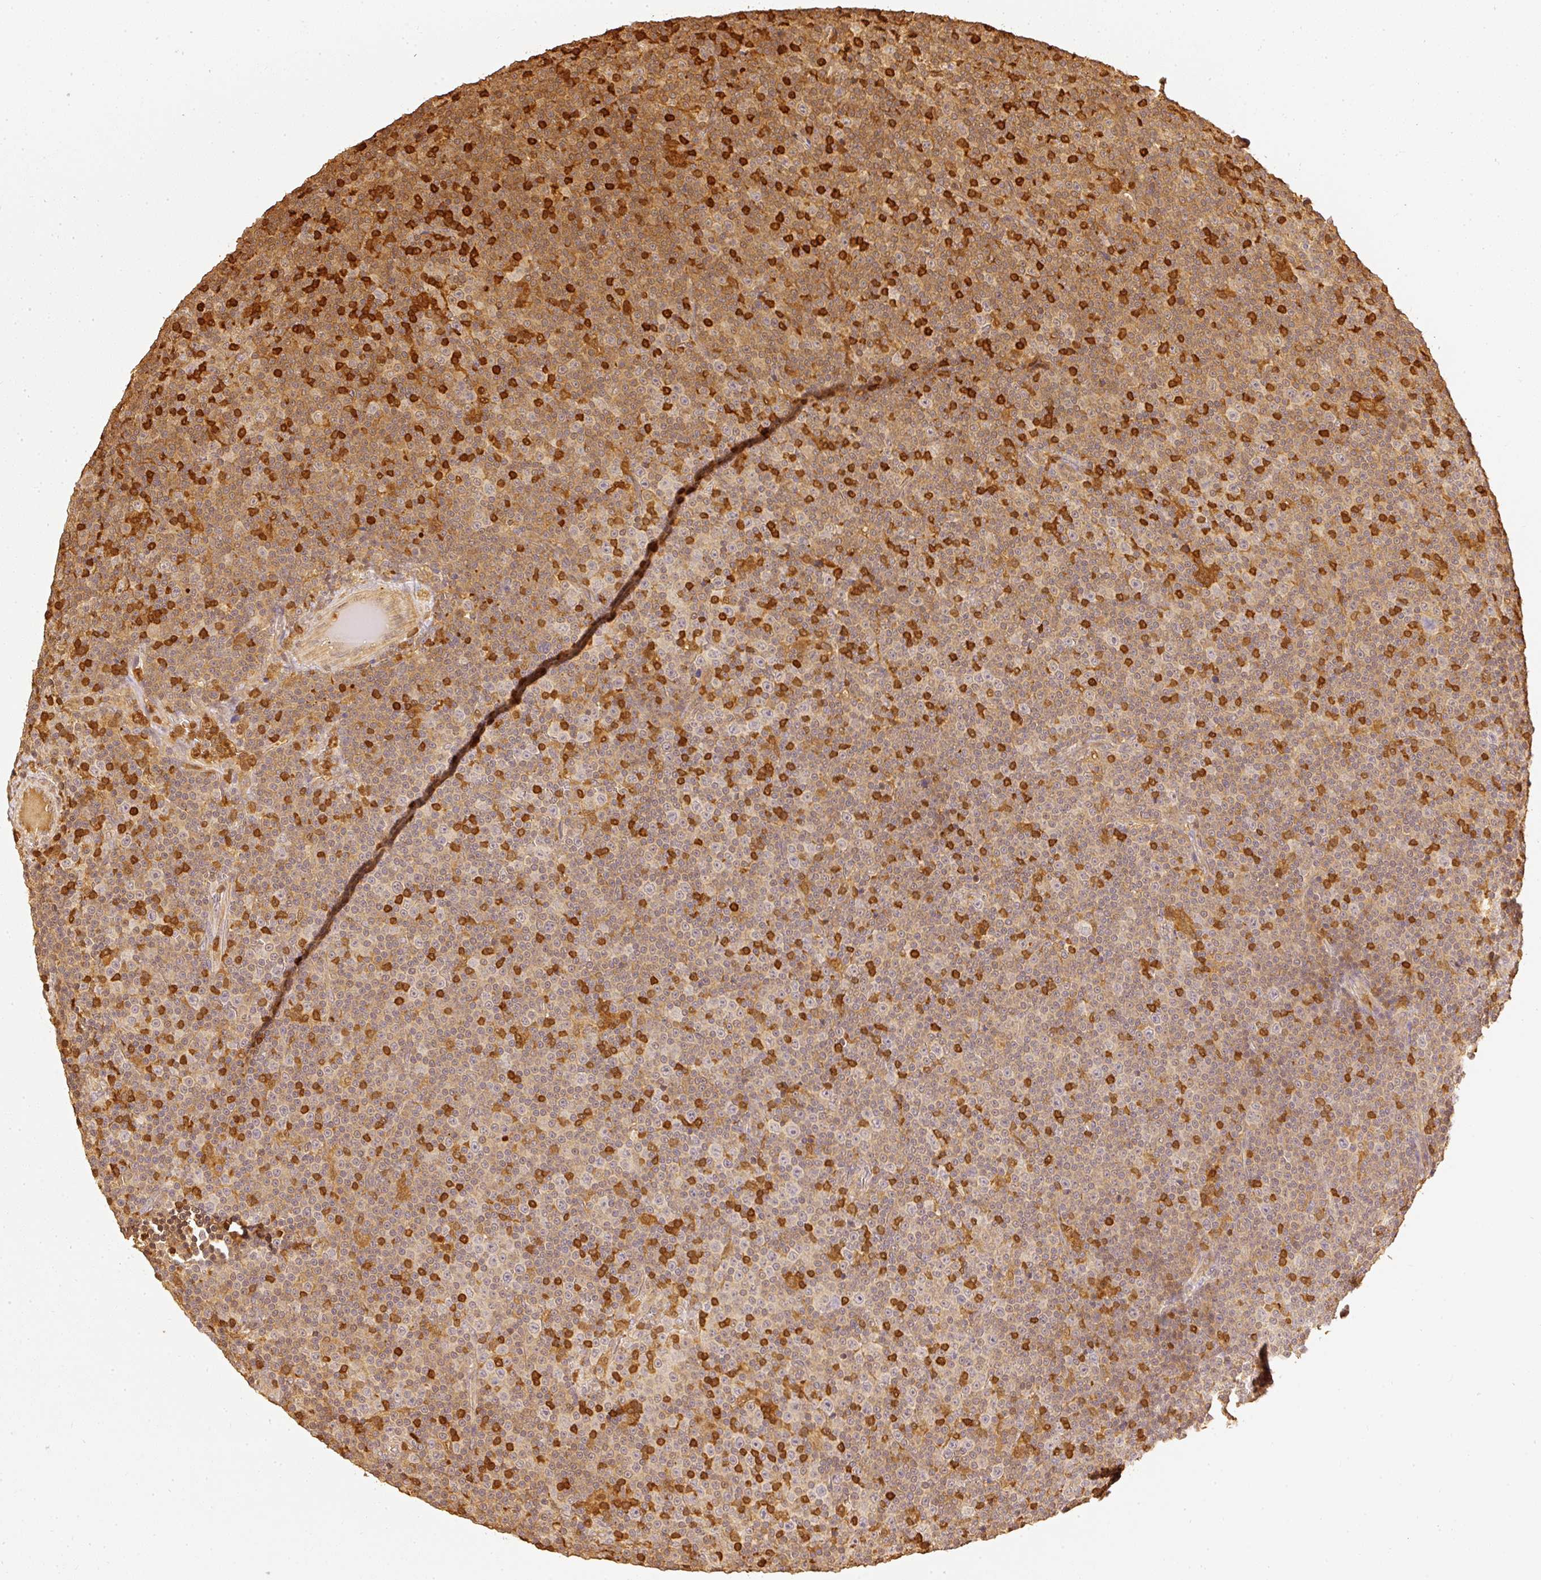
{"staining": {"intensity": "weak", "quantity": "25%-75%", "location": "cytoplasmic/membranous"}, "tissue": "lymphoma", "cell_type": "Tumor cells", "image_type": "cancer", "snomed": [{"axis": "morphology", "description": "Malignant lymphoma, non-Hodgkin's type, Low grade"}, {"axis": "topography", "description": "Lymph node"}], "caption": "Immunohistochemistry photomicrograph of neoplastic tissue: malignant lymphoma, non-Hodgkin's type (low-grade) stained using immunohistochemistry exhibits low levels of weak protein expression localized specifically in the cytoplasmic/membranous of tumor cells, appearing as a cytoplasmic/membranous brown color.", "gene": "PFN1", "patient": {"sex": "female", "age": 67}}